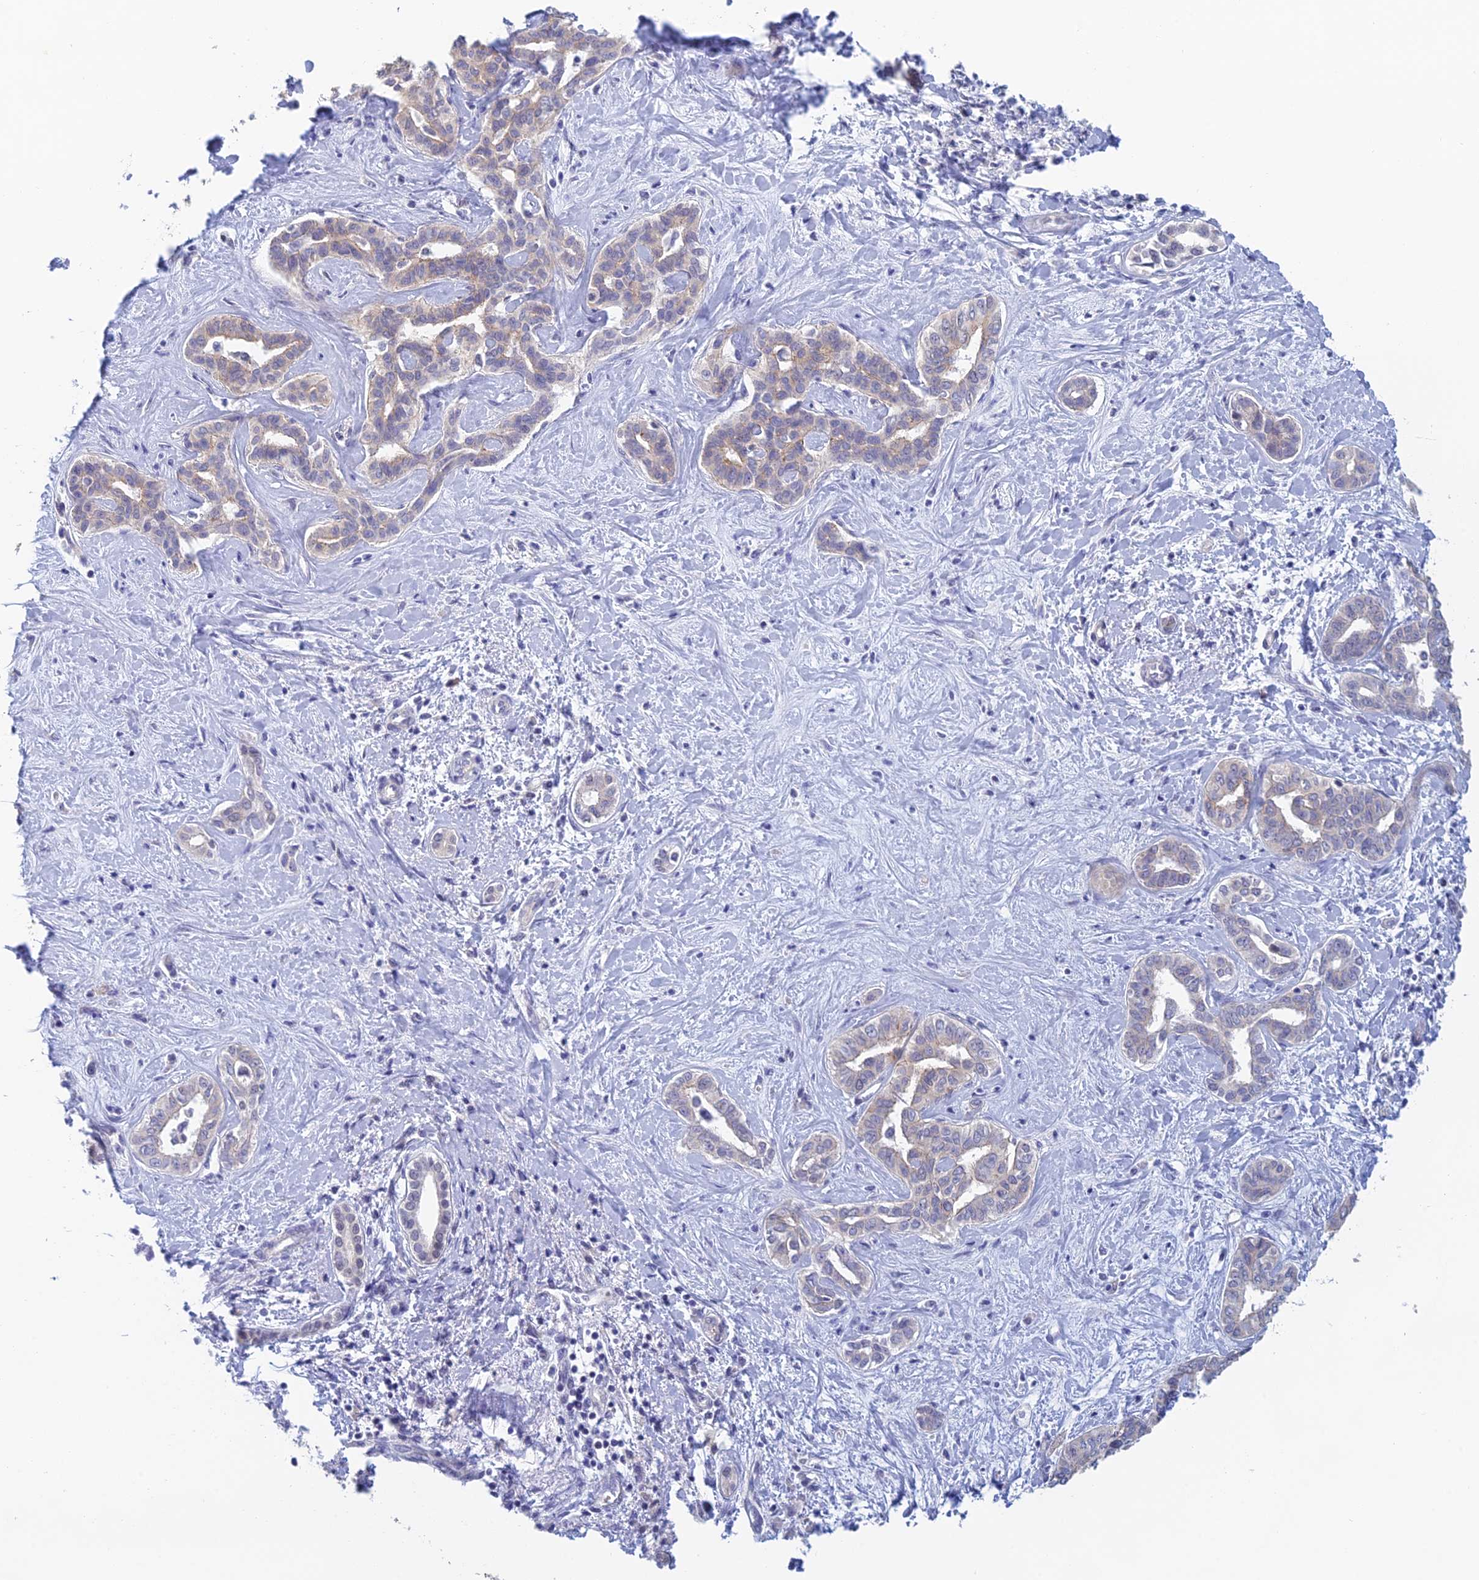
{"staining": {"intensity": "moderate", "quantity": "<25%", "location": "cytoplasmic/membranous"}, "tissue": "liver cancer", "cell_type": "Tumor cells", "image_type": "cancer", "snomed": [{"axis": "morphology", "description": "Cholangiocarcinoma"}, {"axis": "topography", "description": "Liver"}], "caption": "Liver cholangiocarcinoma was stained to show a protein in brown. There is low levels of moderate cytoplasmic/membranous staining in approximately <25% of tumor cells.", "gene": "GIPC1", "patient": {"sex": "female", "age": 77}}